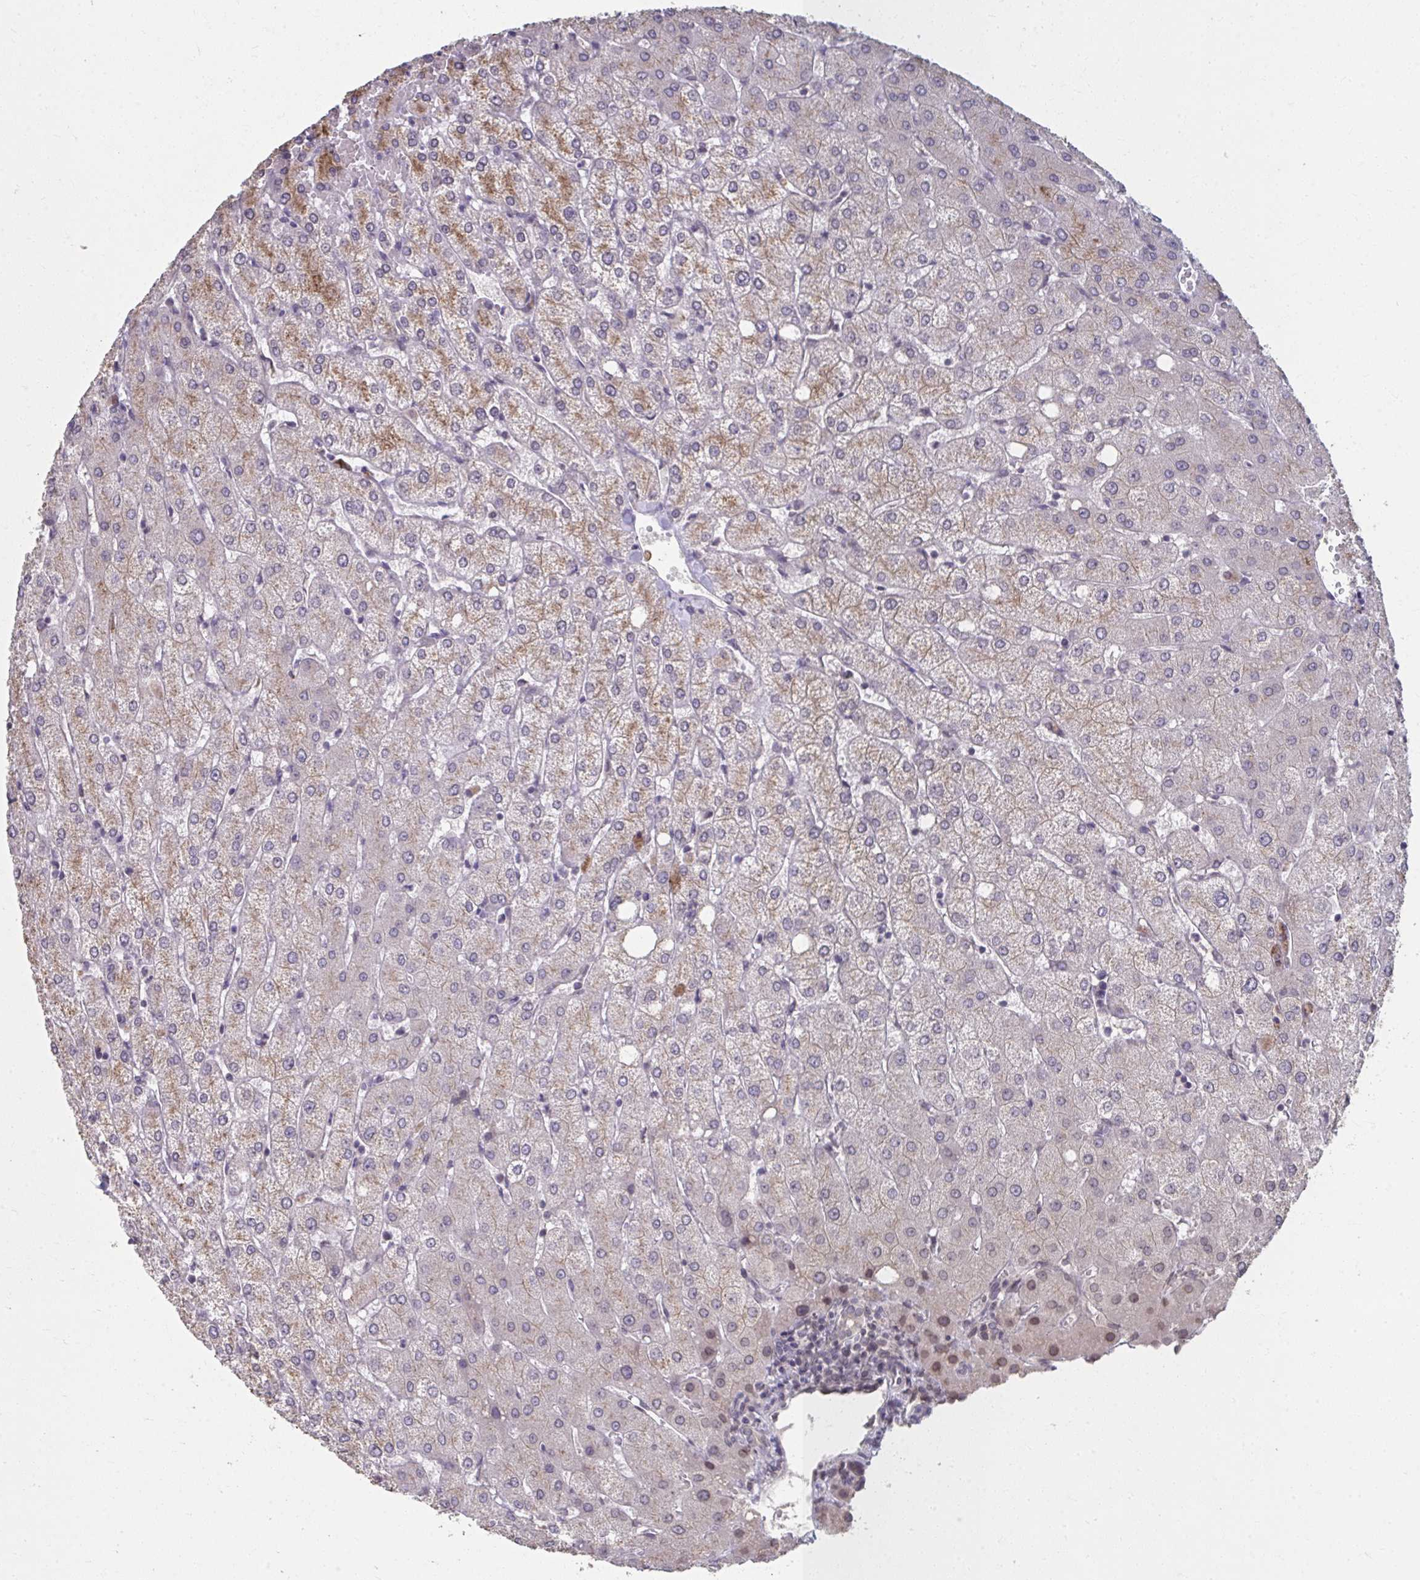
{"staining": {"intensity": "negative", "quantity": "none", "location": "none"}, "tissue": "liver", "cell_type": "Cholangiocytes", "image_type": "normal", "snomed": [{"axis": "morphology", "description": "Normal tissue, NOS"}, {"axis": "topography", "description": "Liver"}], "caption": "Immunohistochemistry histopathology image of normal liver stained for a protein (brown), which reveals no expression in cholangiocytes.", "gene": "NUP133", "patient": {"sex": "female", "age": 54}}